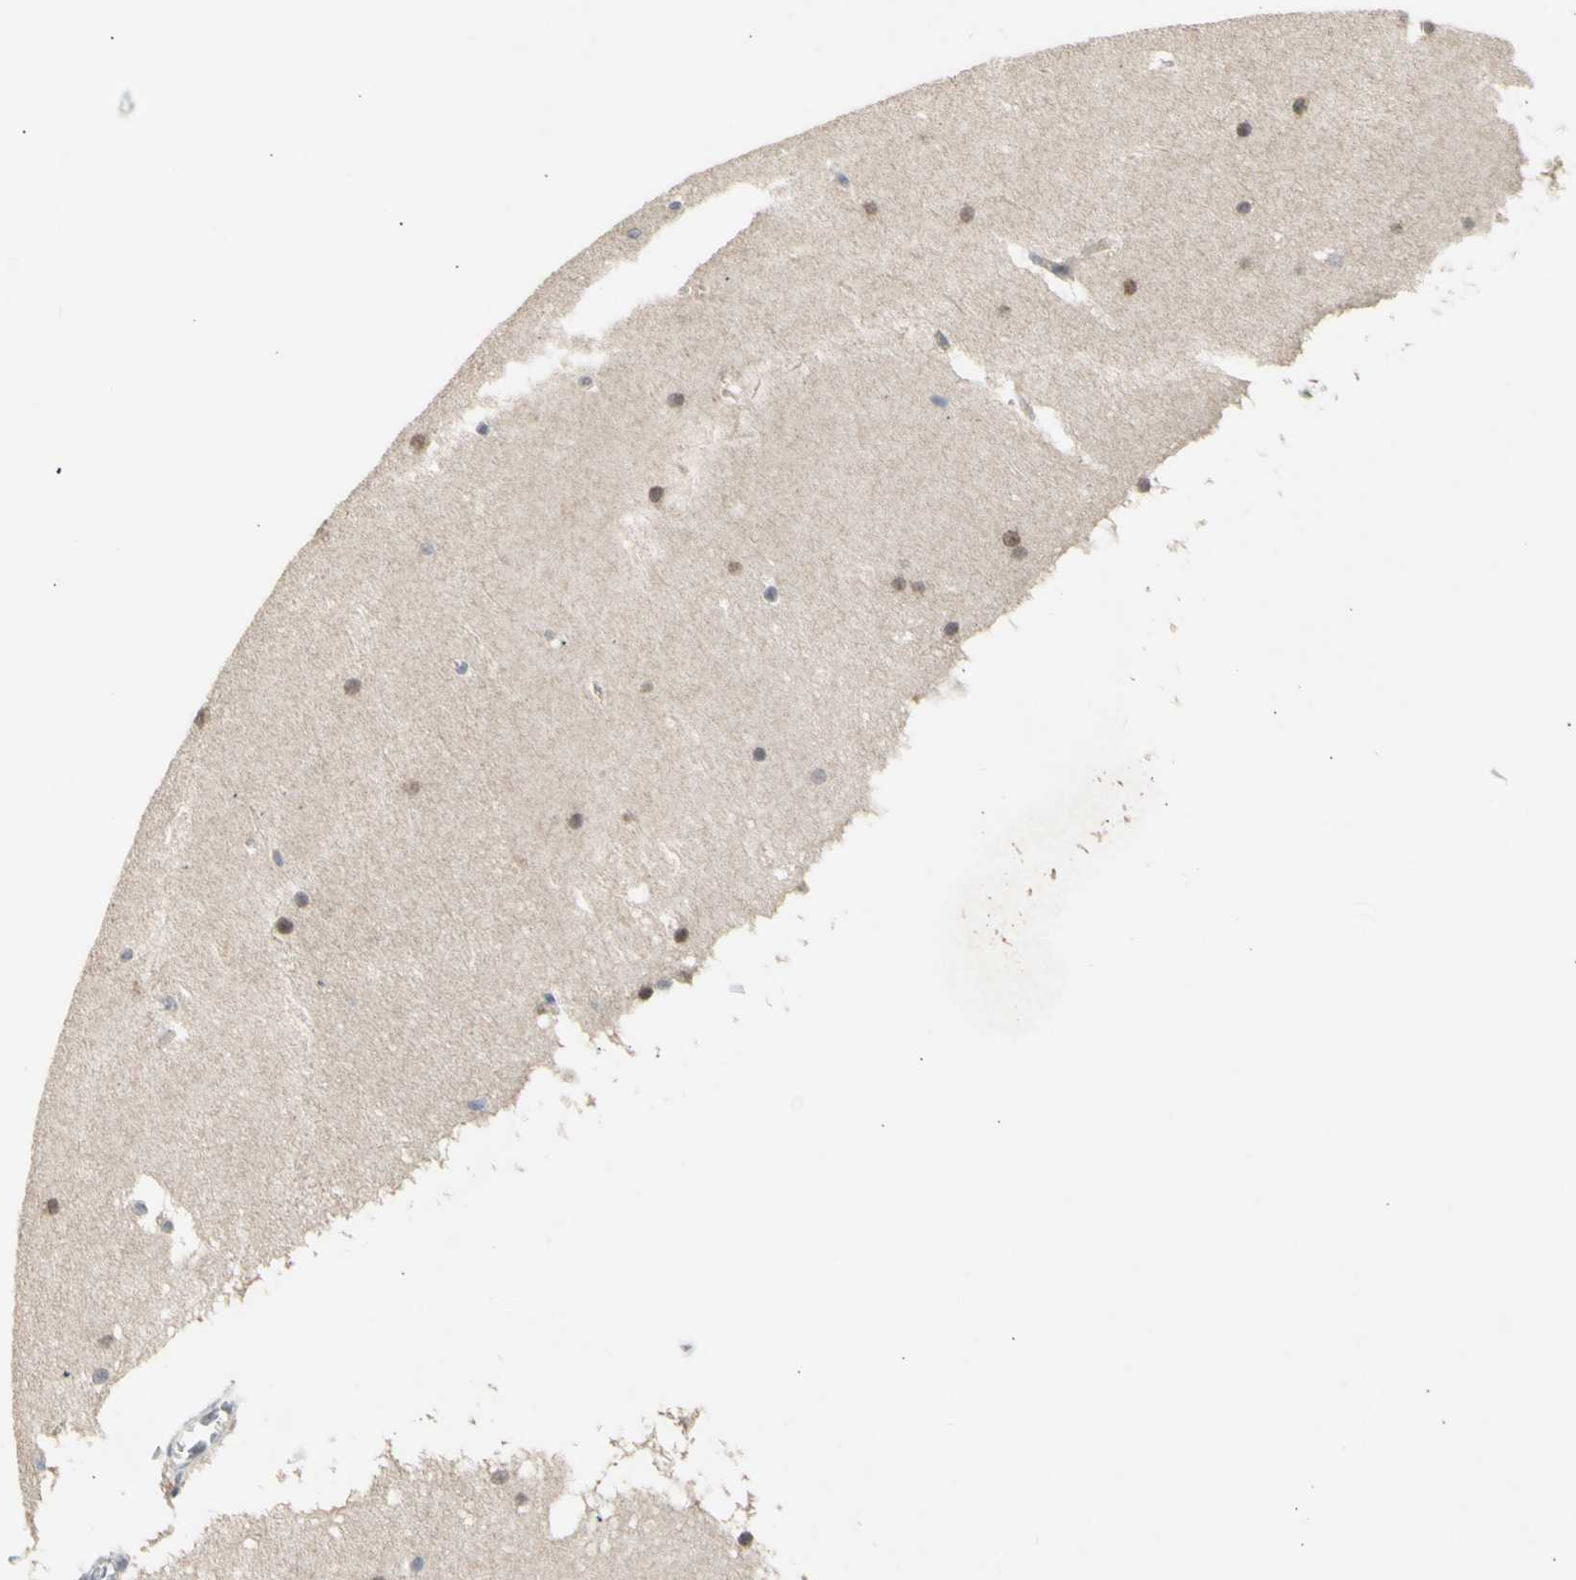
{"staining": {"intensity": "negative", "quantity": "none", "location": "none"}, "tissue": "cerebellum", "cell_type": "Cells in granular layer", "image_type": "normal", "snomed": [{"axis": "morphology", "description": "Normal tissue, NOS"}, {"axis": "topography", "description": "Cerebellum"}], "caption": "Immunohistochemistry histopathology image of normal cerebellum: human cerebellum stained with DAB (3,3'-diaminobenzidine) shows no significant protein positivity in cells in granular layer.", "gene": "NLRP1", "patient": {"sex": "female", "age": 19}}